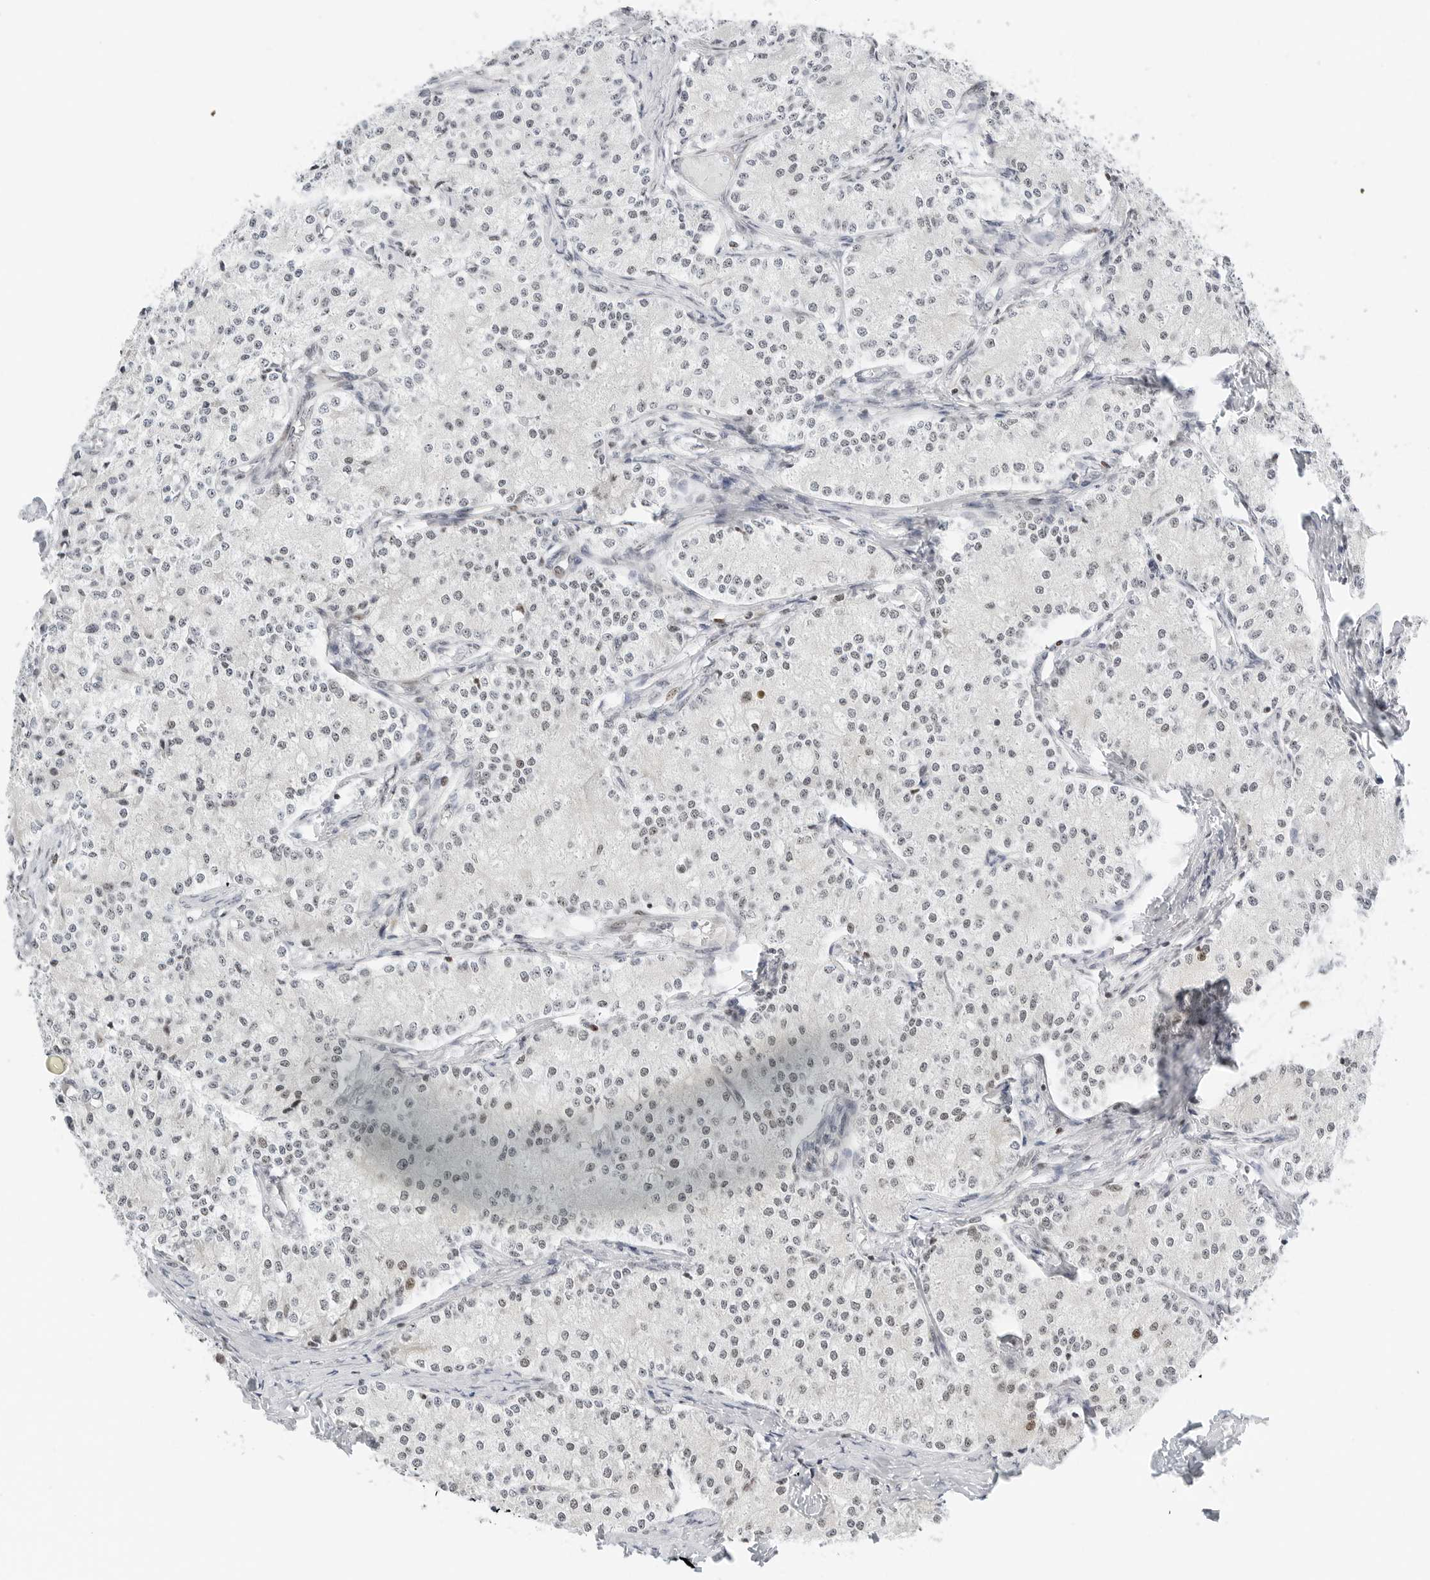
{"staining": {"intensity": "negative", "quantity": "none", "location": "none"}, "tissue": "carcinoid", "cell_type": "Tumor cells", "image_type": "cancer", "snomed": [{"axis": "morphology", "description": "Carcinoid, malignant, NOS"}, {"axis": "topography", "description": "Colon"}], "caption": "IHC photomicrograph of human carcinoid stained for a protein (brown), which exhibits no expression in tumor cells.", "gene": "RIMKLA", "patient": {"sex": "female", "age": 52}}